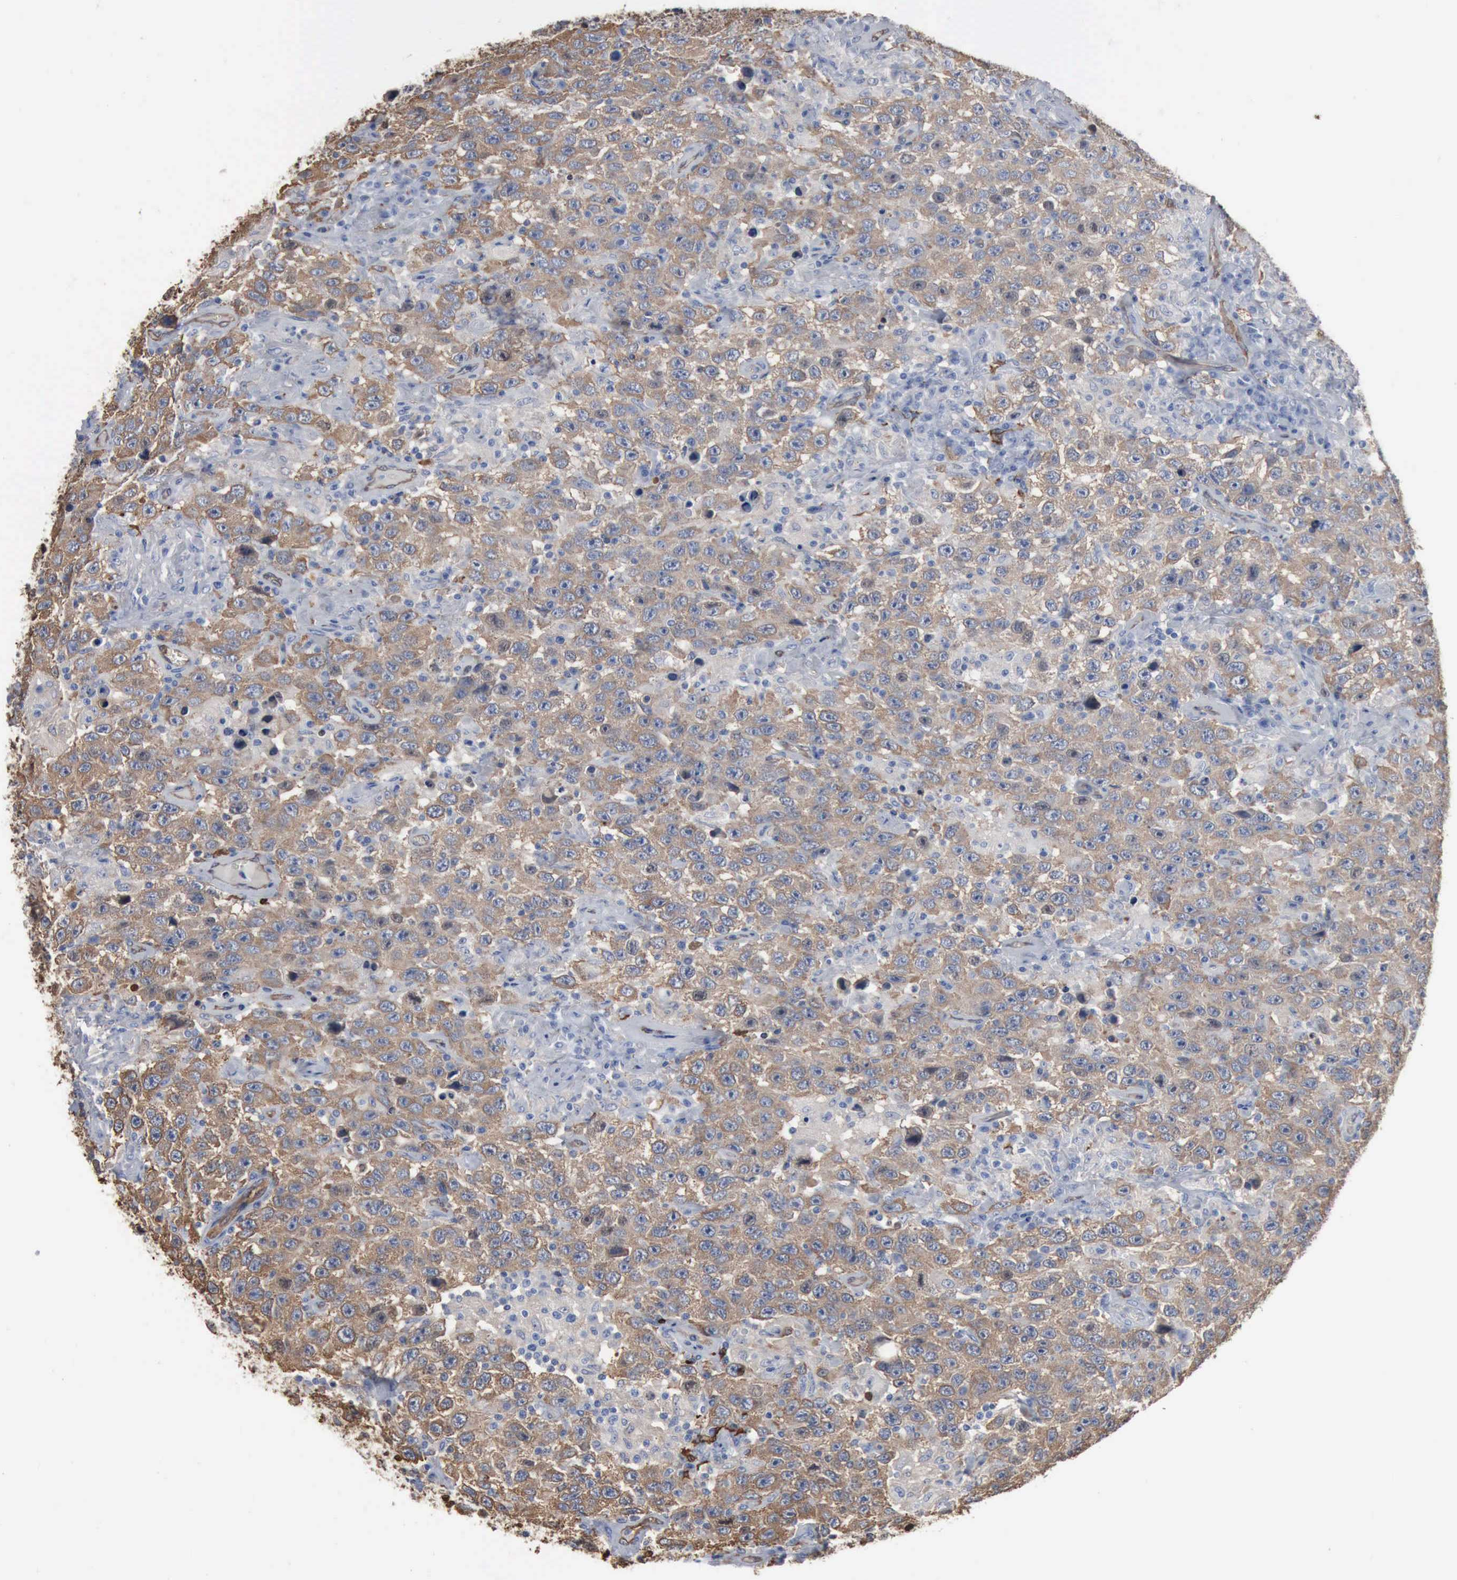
{"staining": {"intensity": "moderate", "quantity": "25%-75%", "location": "cytoplasmic/membranous"}, "tissue": "testis cancer", "cell_type": "Tumor cells", "image_type": "cancer", "snomed": [{"axis": "morphology", "description": "Seminoma, NOS"}, {"axis": "topography", "description": "Testis"}], "caption": "This histopathology image shows IHC staining of testis cancer, with medium moderate cytoplasmic/membranous positivity in approximately 25%-75% of tumor cells.", "gene": "FSCN1", "patient": {"sex": "male", "age": 41}}